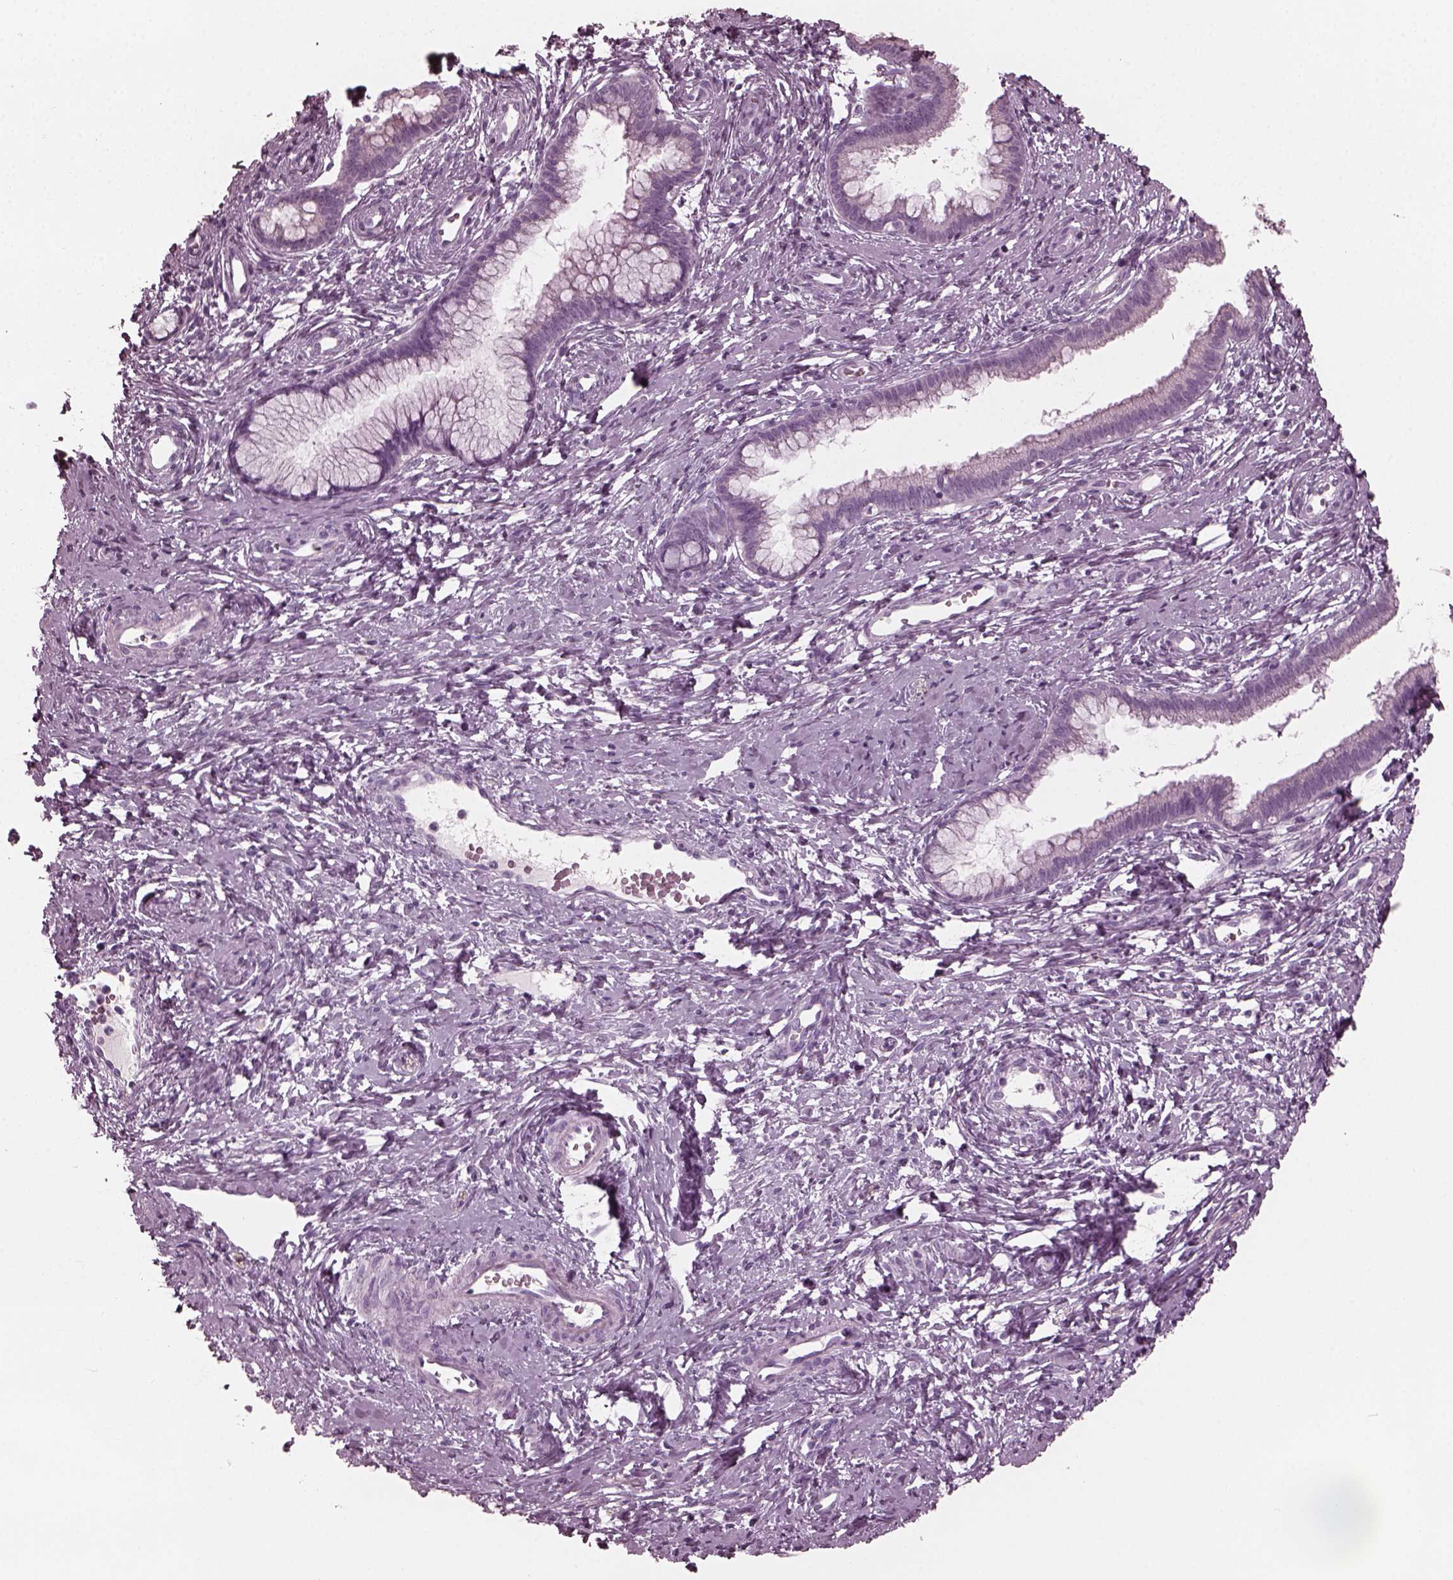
{"staining": {"intensity": "negative", "quantity": "none", "location": "none"}, "tissue": "cervical cancer", "cell_type": "Tumor cells", "image_type": "cancer", "snomed": [{"axis": "morphology", "description": "Squamous cell carcinoma, NOS"}, {"axis": "topography", "description": "Cervix"}], "caption": "DAB immunohistochemical staining of human squamous cell carcinoma (cervical) demonstrates no significant positivity in tumor cells.", "gene": "GRM6", "patient": {"sex": "female", "age": 32}}